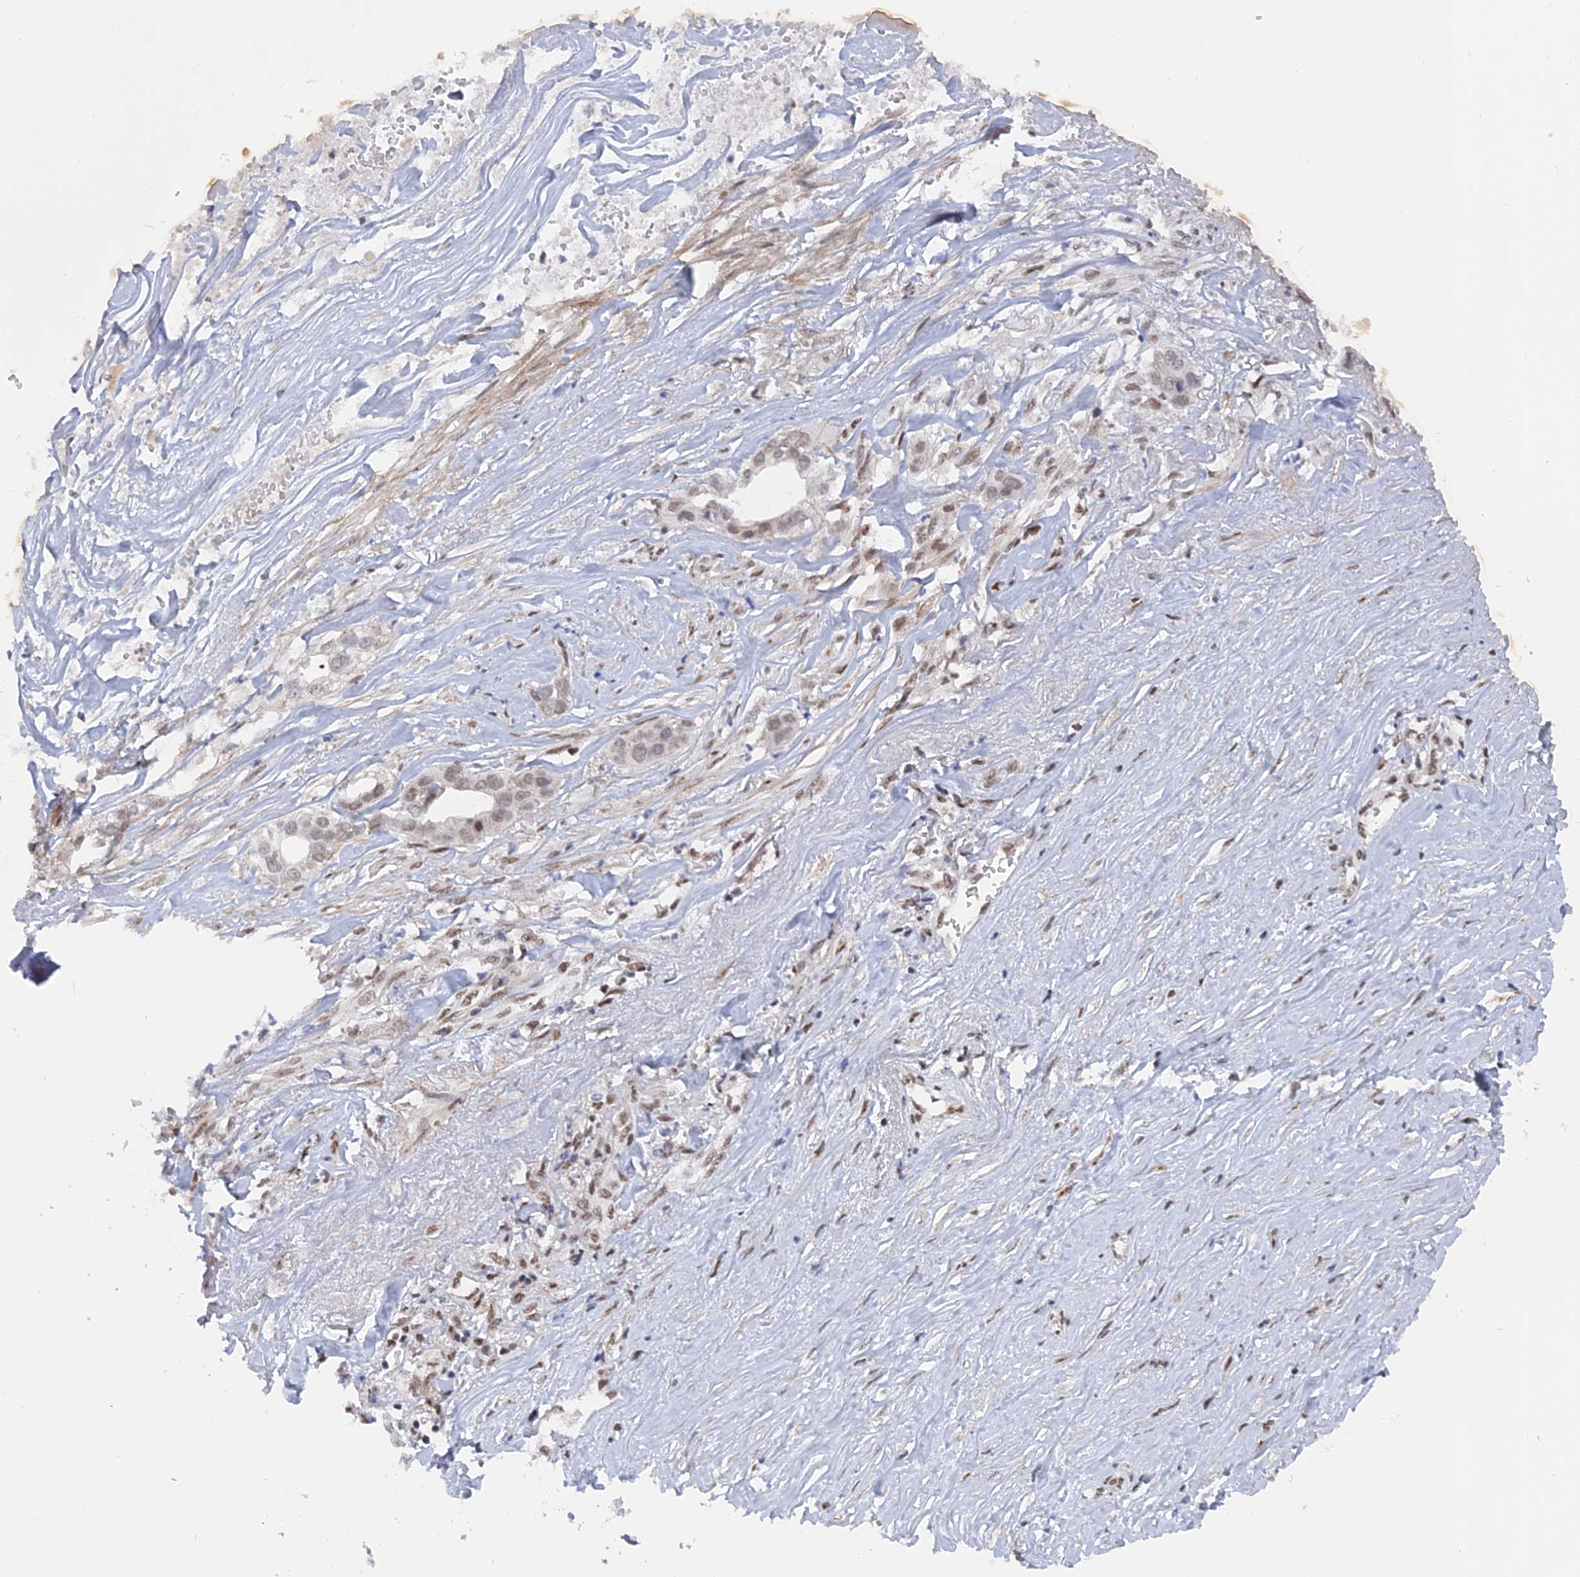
{"staining": {"intensity": "weak", "quantity": "25%-75%", "location": "nuclear"}, "tissue": "liver cancer", "cell_type": "Tumor cells", "image_type": "cancer", "snomed": [{"axis": "morphology", "description": "Cholangiocarcinoma"}, {"axis": "topography", "description": "Liver"}], "caption": "Immunohistochemical staining of cholangiocarcinoma (liver) displays weak nuclear protein positivity in approximately 25%-75% of tumor cells.", "gene": "CCDC85A", "patient": {"sex": "female", "age": 79}}